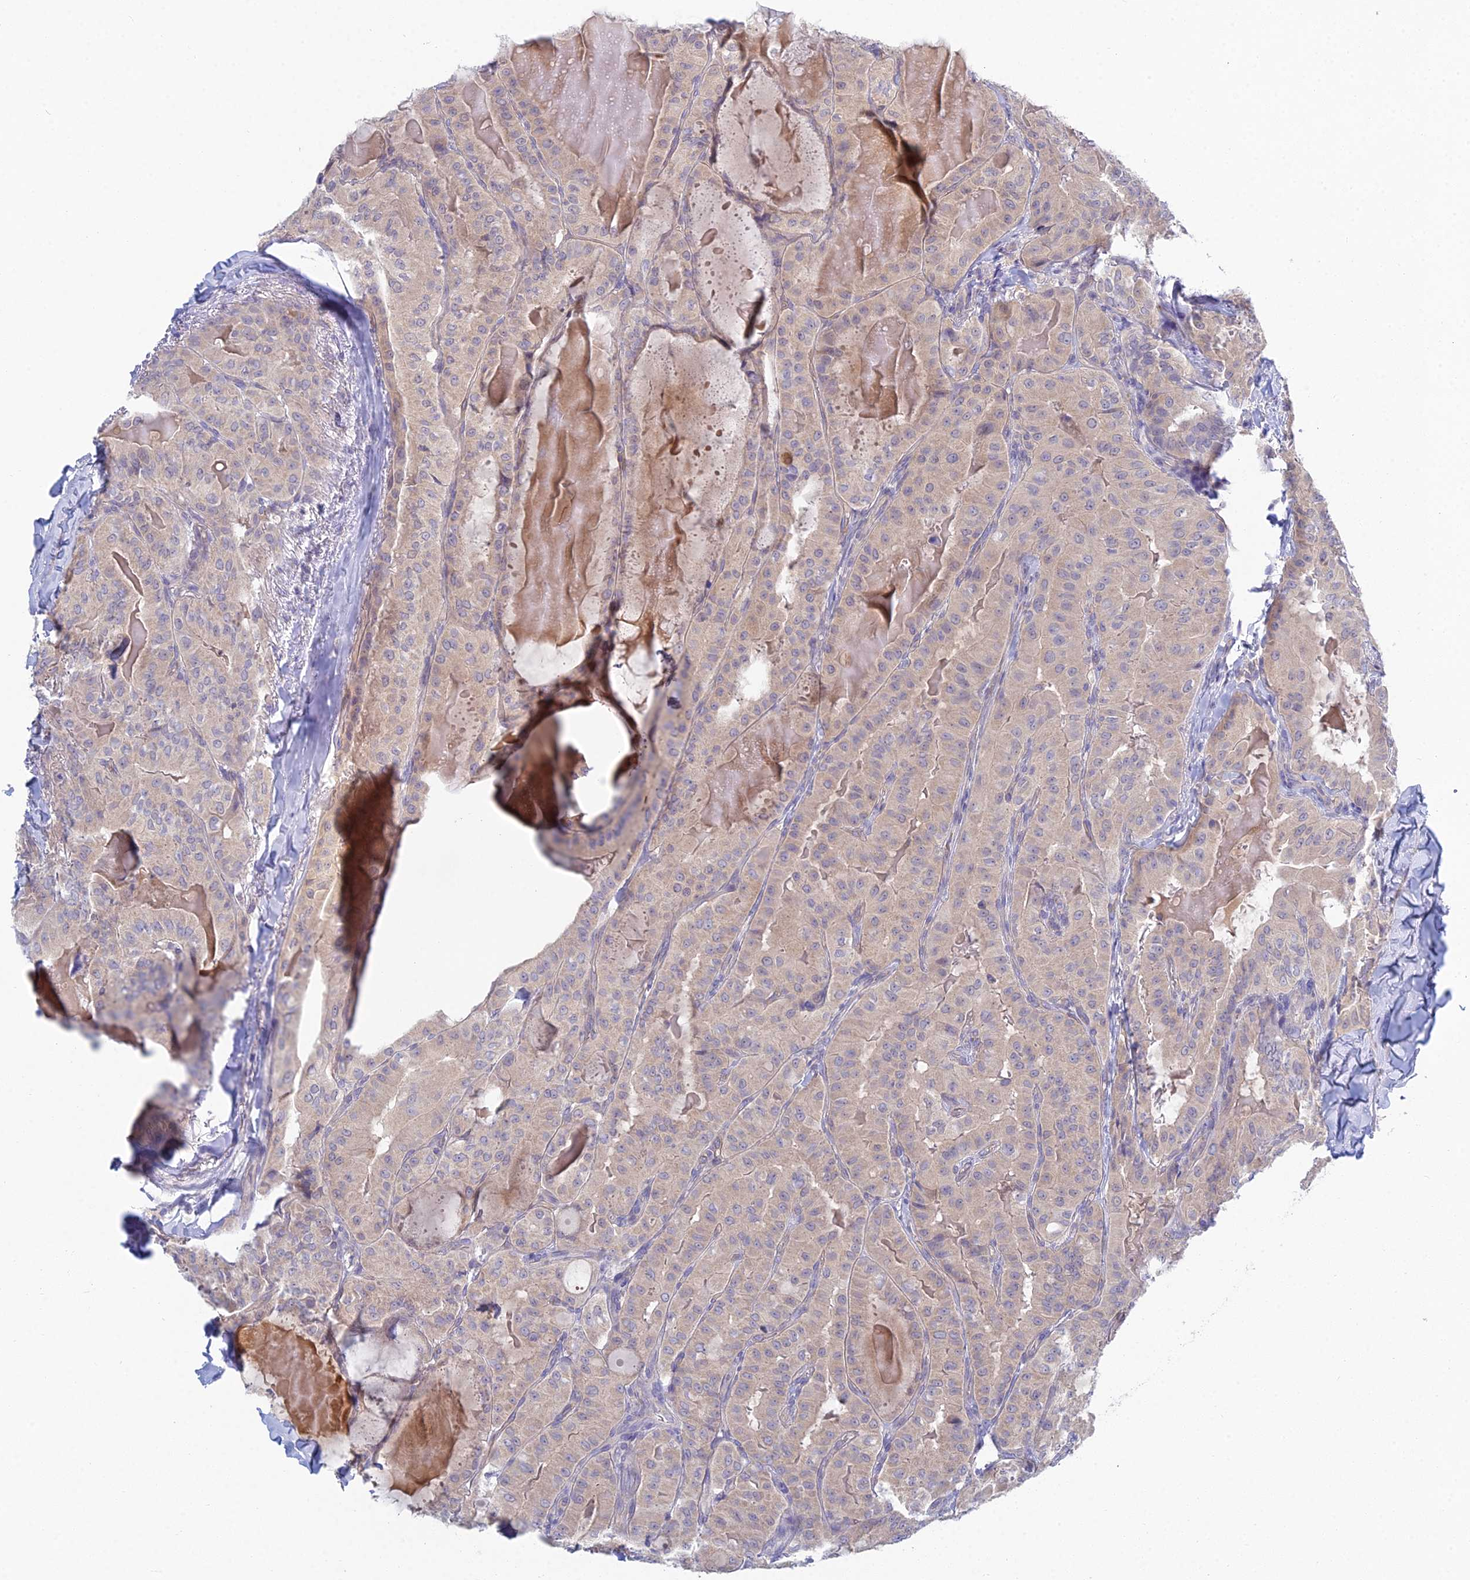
{"staining": {"intensity": "negative", "quantity": "none", "location": "none"}, "tissue": "thyroid cancer", "cell_type": "Tumor cells", "image_type": "cancer", "snomed": [{"axis": "morphology", "description": "Papillary adenocarcinoma, NOS"}, {"axis": "topography", "description": "Thyroid gland"}], "caption": "IHC of human thyroid papillary adenocarcinoma displays no staining in tumor cells.", "gene": "METTL26", "patient": {"sex": "female", "age": 68}}